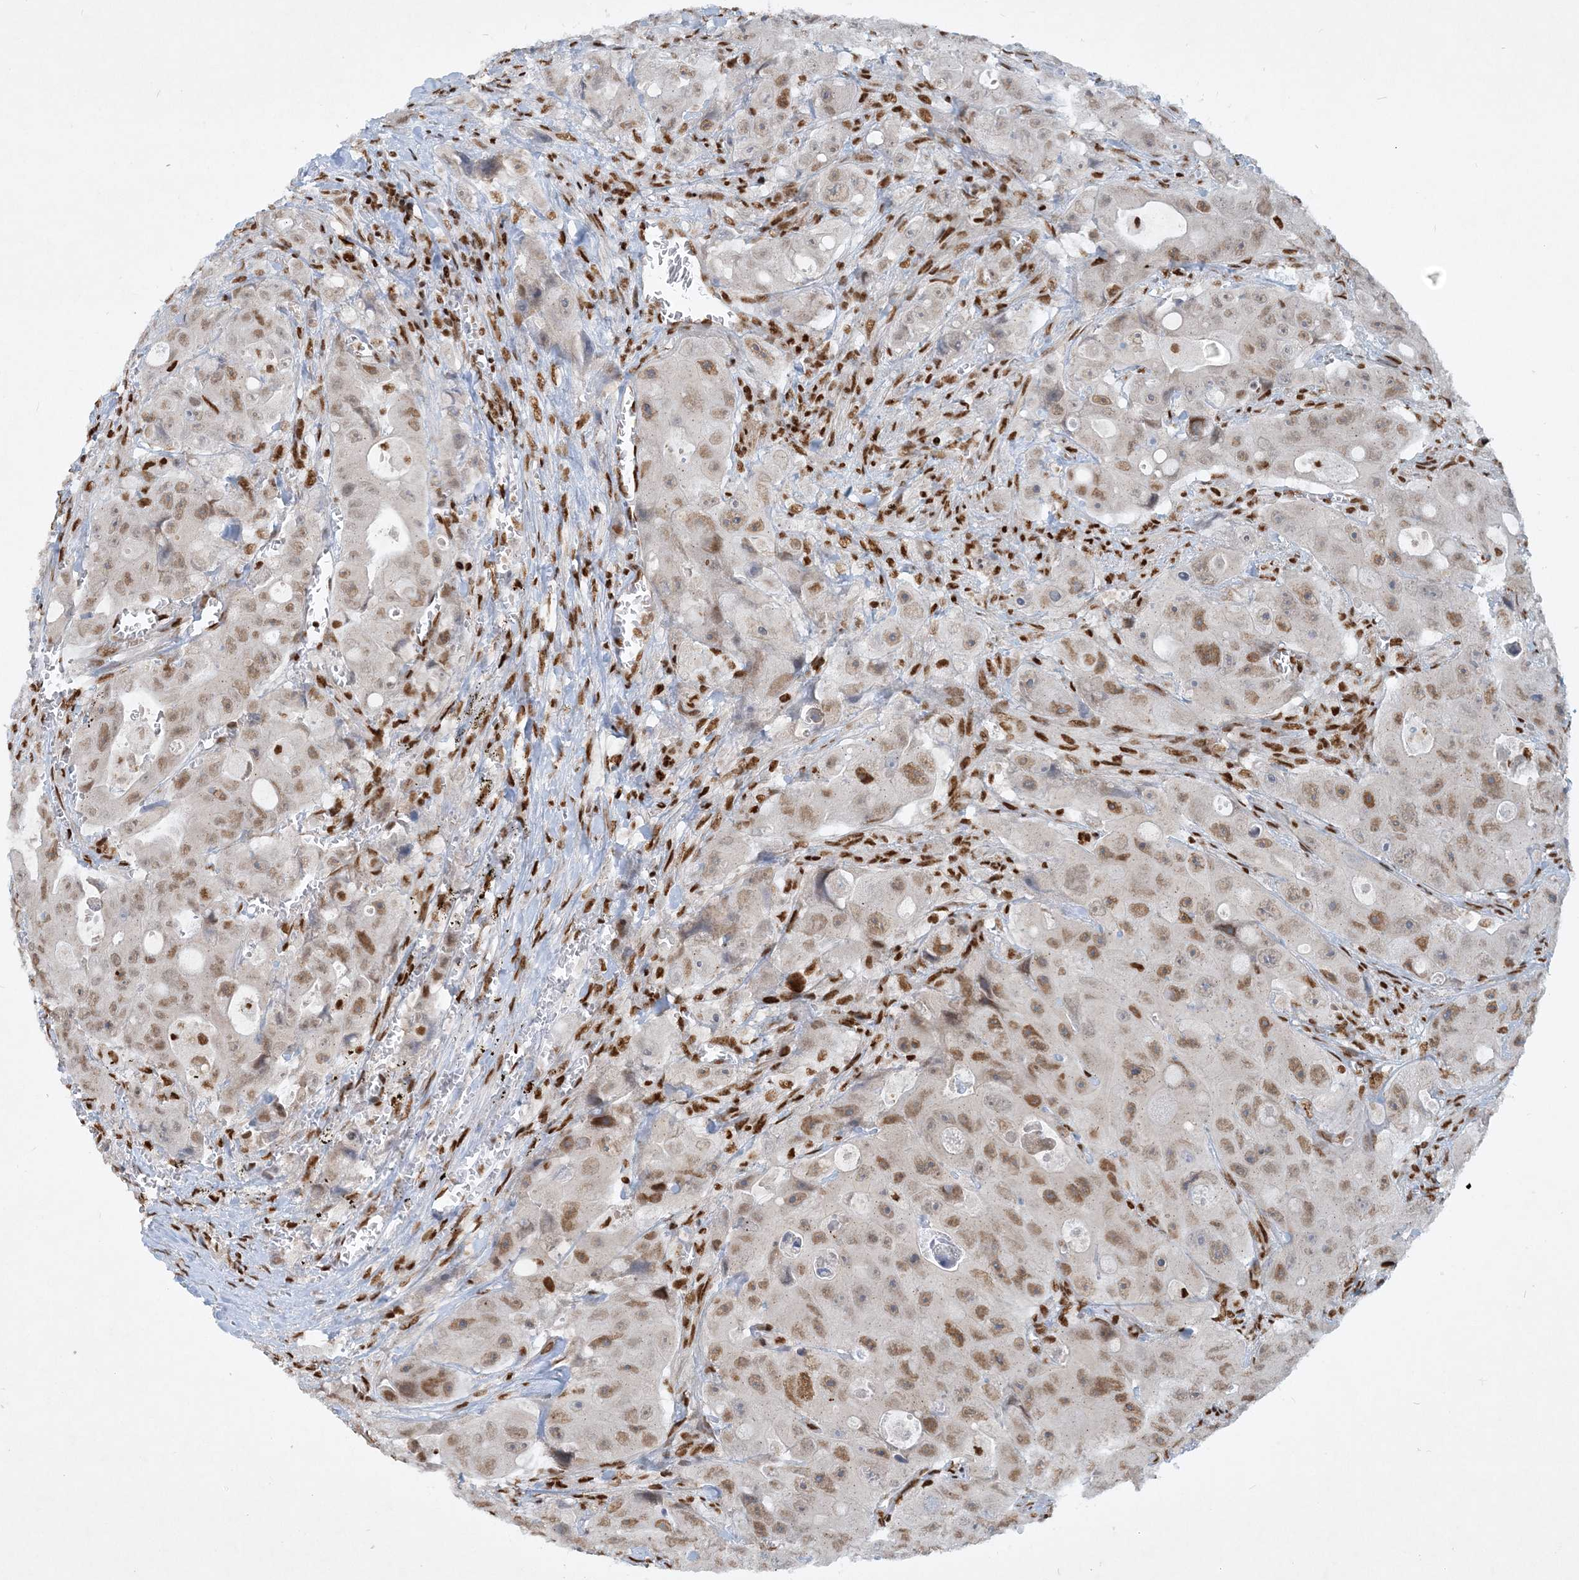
{"staining": {"intensity": "moderate", "quantity": ">75%", "location": "nuclear"}, "tissue": "colorectal cancer", "cell_type": "Tumor cells", "image_type": "cancer", "snomed": [{"axis": "morphology", "description": "Adenocarcinoma, NOS"}, {"axis": "topography", "description": "Colon"}], "caption": "Colorectal cancer (adenocarcinoma) was stained to show a protein in brown. There is medium levels of moderate nuclear expression in approximately >75% of tumor cells.", "gene": "DELE1", "patient": {"sex": "female", "age": 46}}